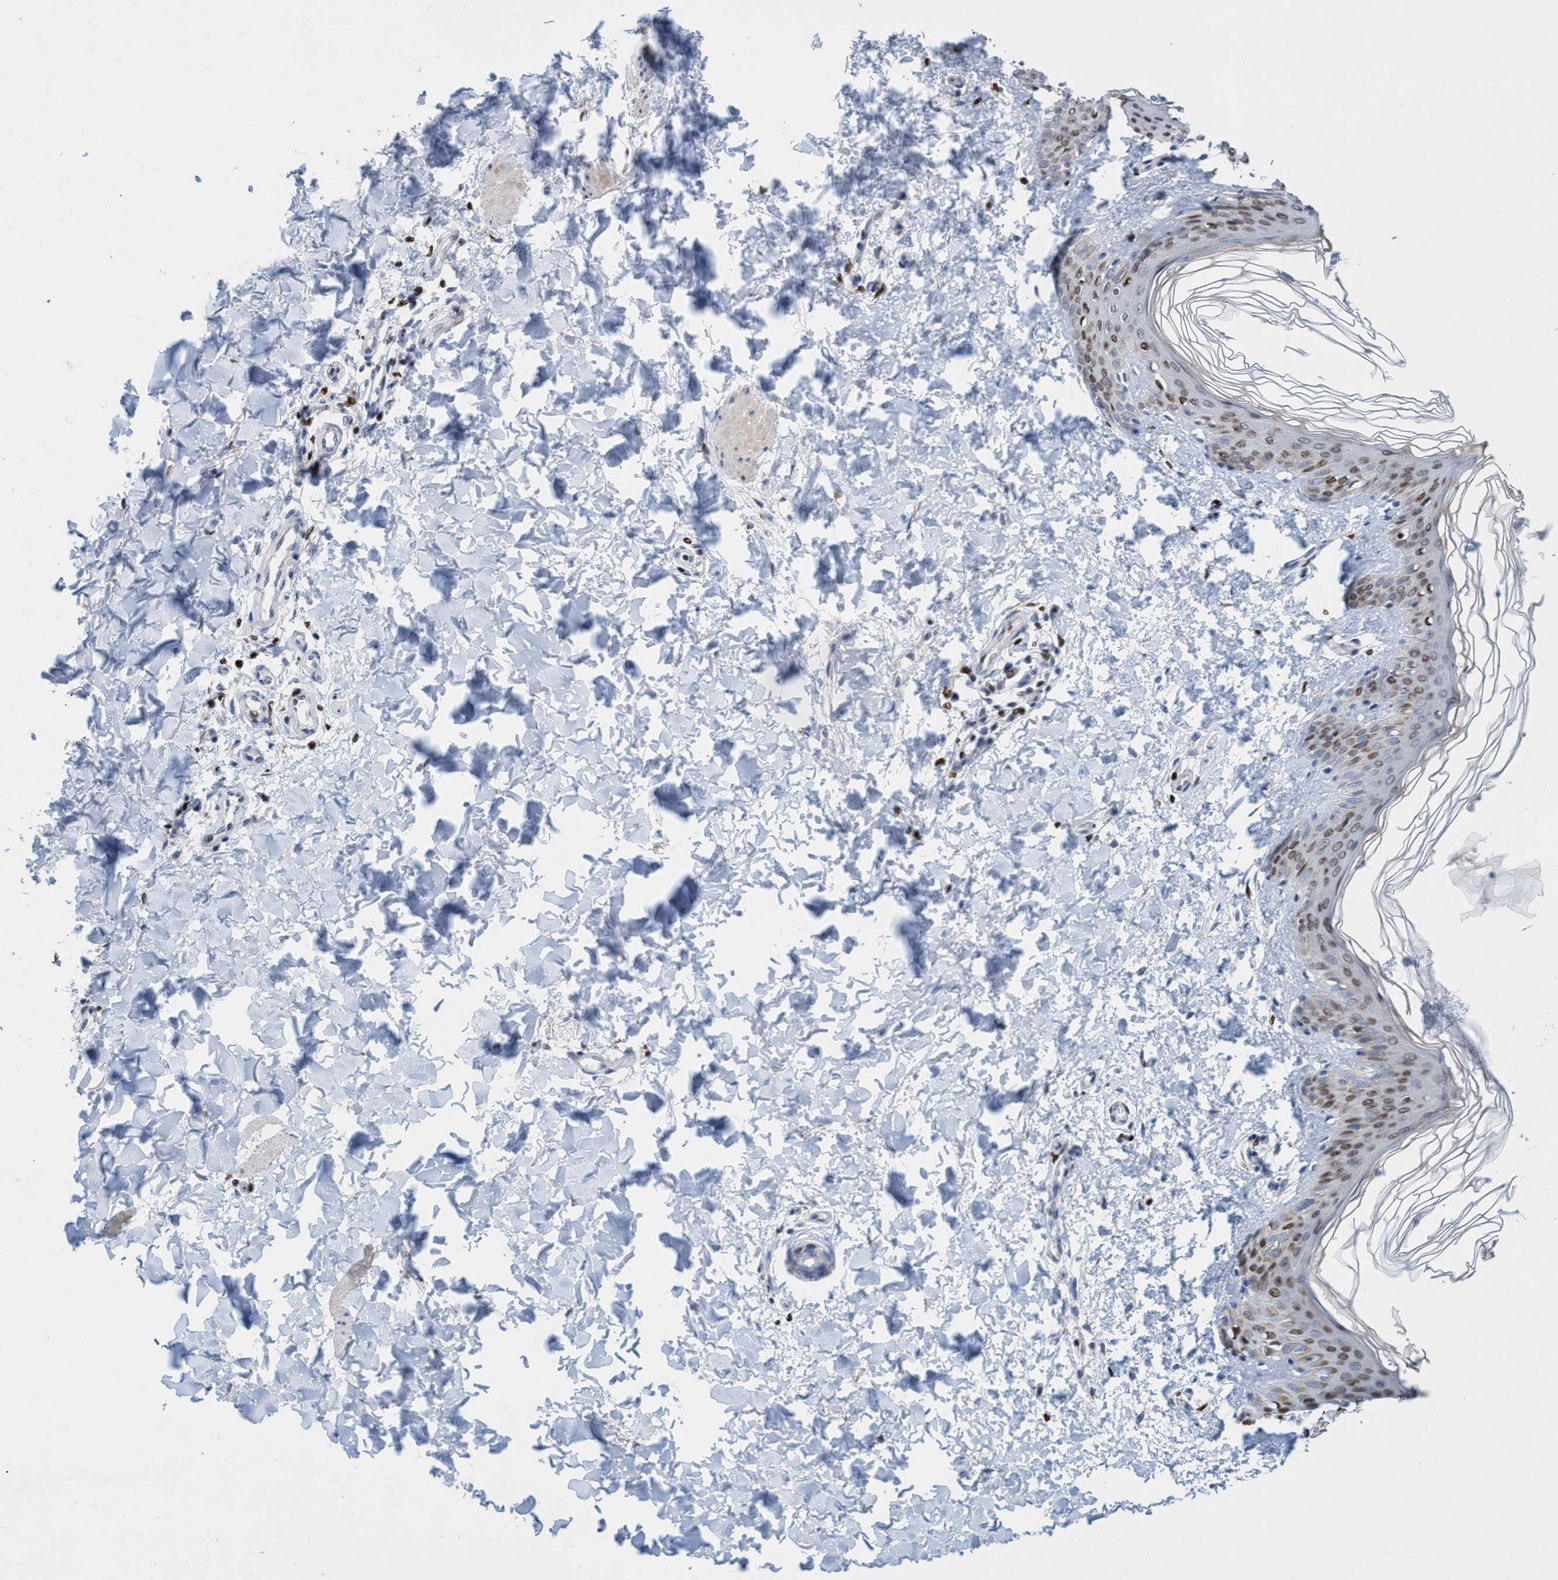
{"staining": {"intensity": "negative", "quantity": "none", "location": "none"}, "tissue": "skin", "cell_type": "Fibroblasts", "image_type": "normal", "snomed": [{"axis": "morphology", "description": "Normal tissue, NOS"}, {"axis": "morphology", "description": "Neoplasm, benign, NOS"}, {"axis": "topography", "description": "Skin"}, {"axis": "topography", "description": "Soft tissue"}], "caption": "The image displays no staining of fibroblasts in unremarkable skin. (DAB (3,3'-diaminobenzidine) immunohistochemistry visualized using brightfield microscopy, high magnification).", "gene": "CBX2", "patient": {"sex": "male", "age": 26}}